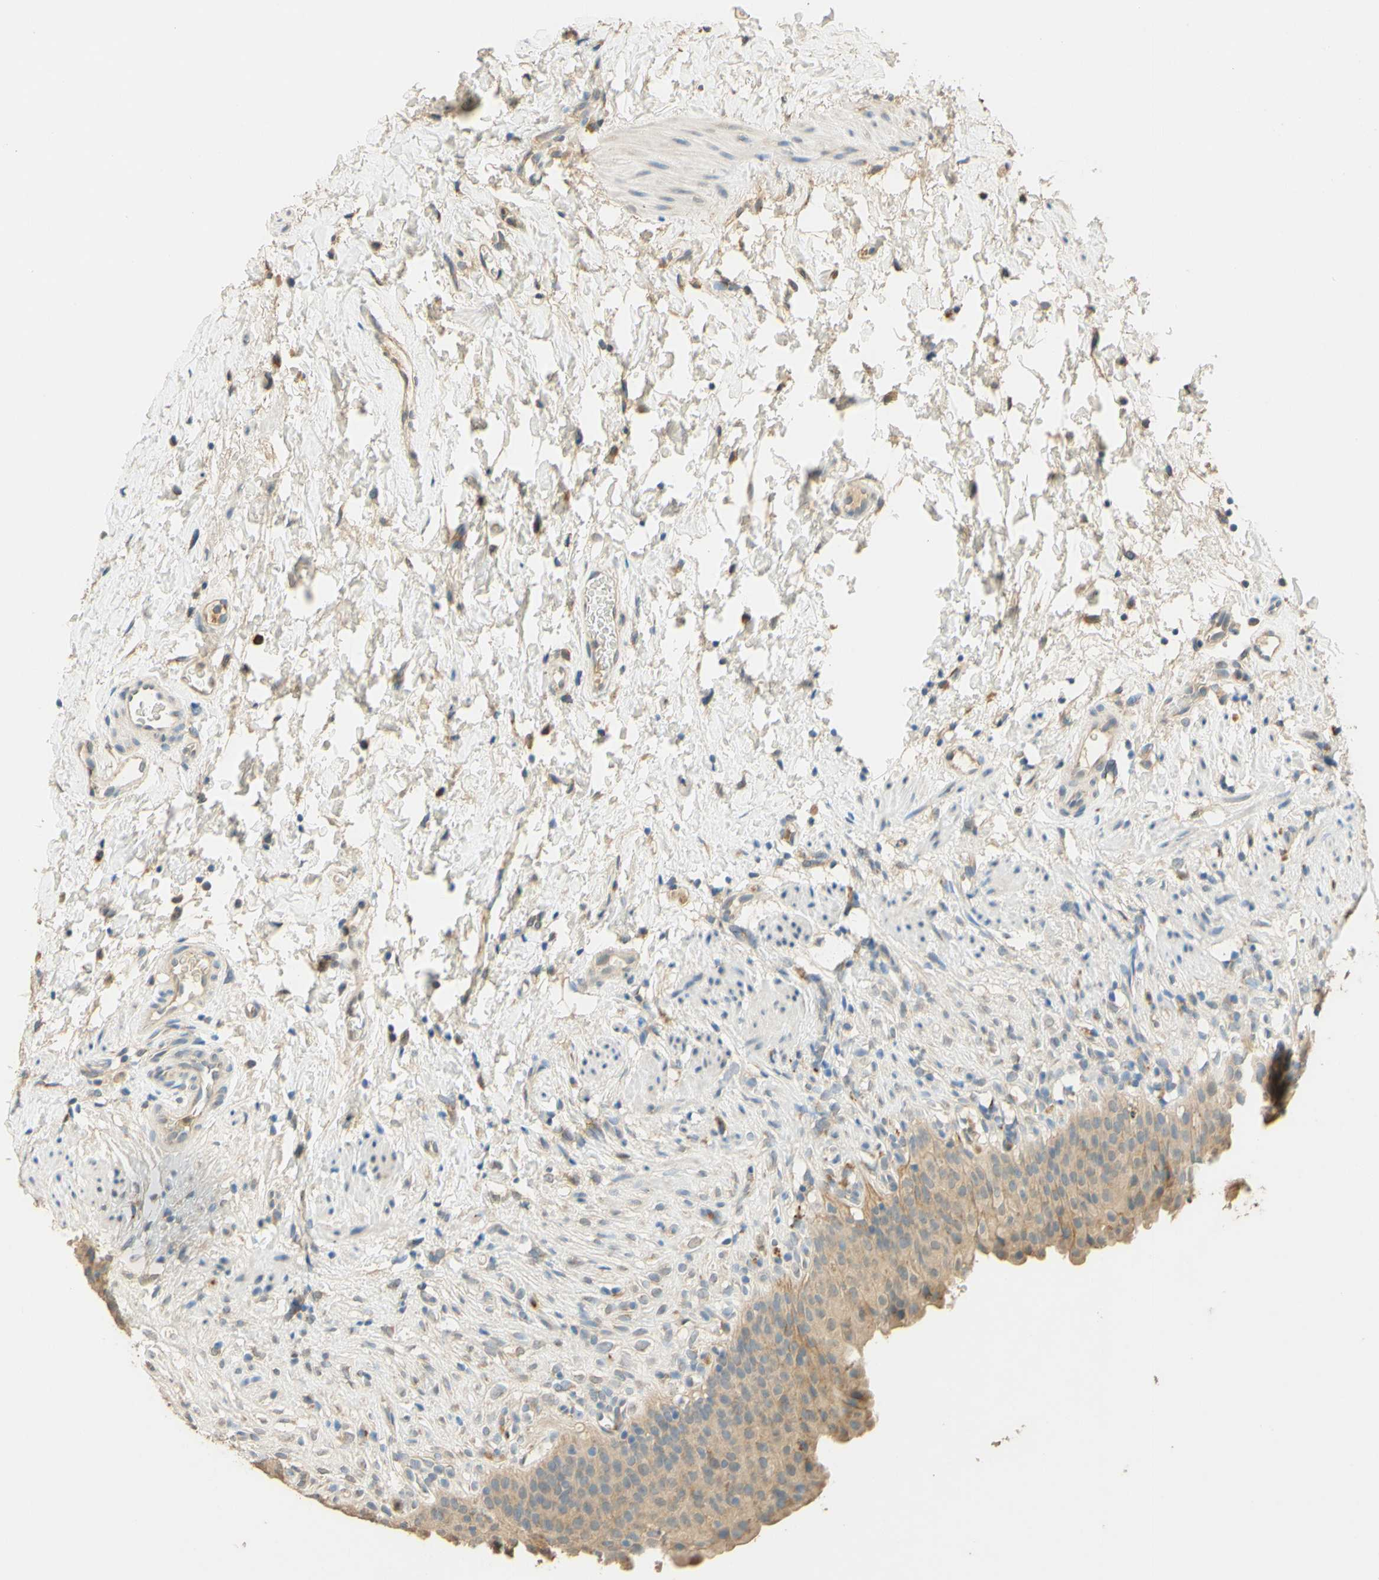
{"staining": {"intensity": "moderate", "quantity": ">75%", "location": "cytoplasmic/membranous"}, "tissue": "urinary bladder", "cell_type": "Urothelial cells", "image_type": "normal", "snomed": [{"axis": "morphology", "description": "Normal tissue, NOS"}, {"axis": "topography", "description": "Urinary bladder"}], "caption": "Protein analysis of normal urinary bladder displays moderate cytoplasmic/membranous expression in approximately >75% of urothelial cells. (Stains: DAB in brown, nuclei in blue, Microscopy: brightfield microscopy at high magnification).", "gene": "ENTREP2", "patient": {"sex": "female", "age": 79}}